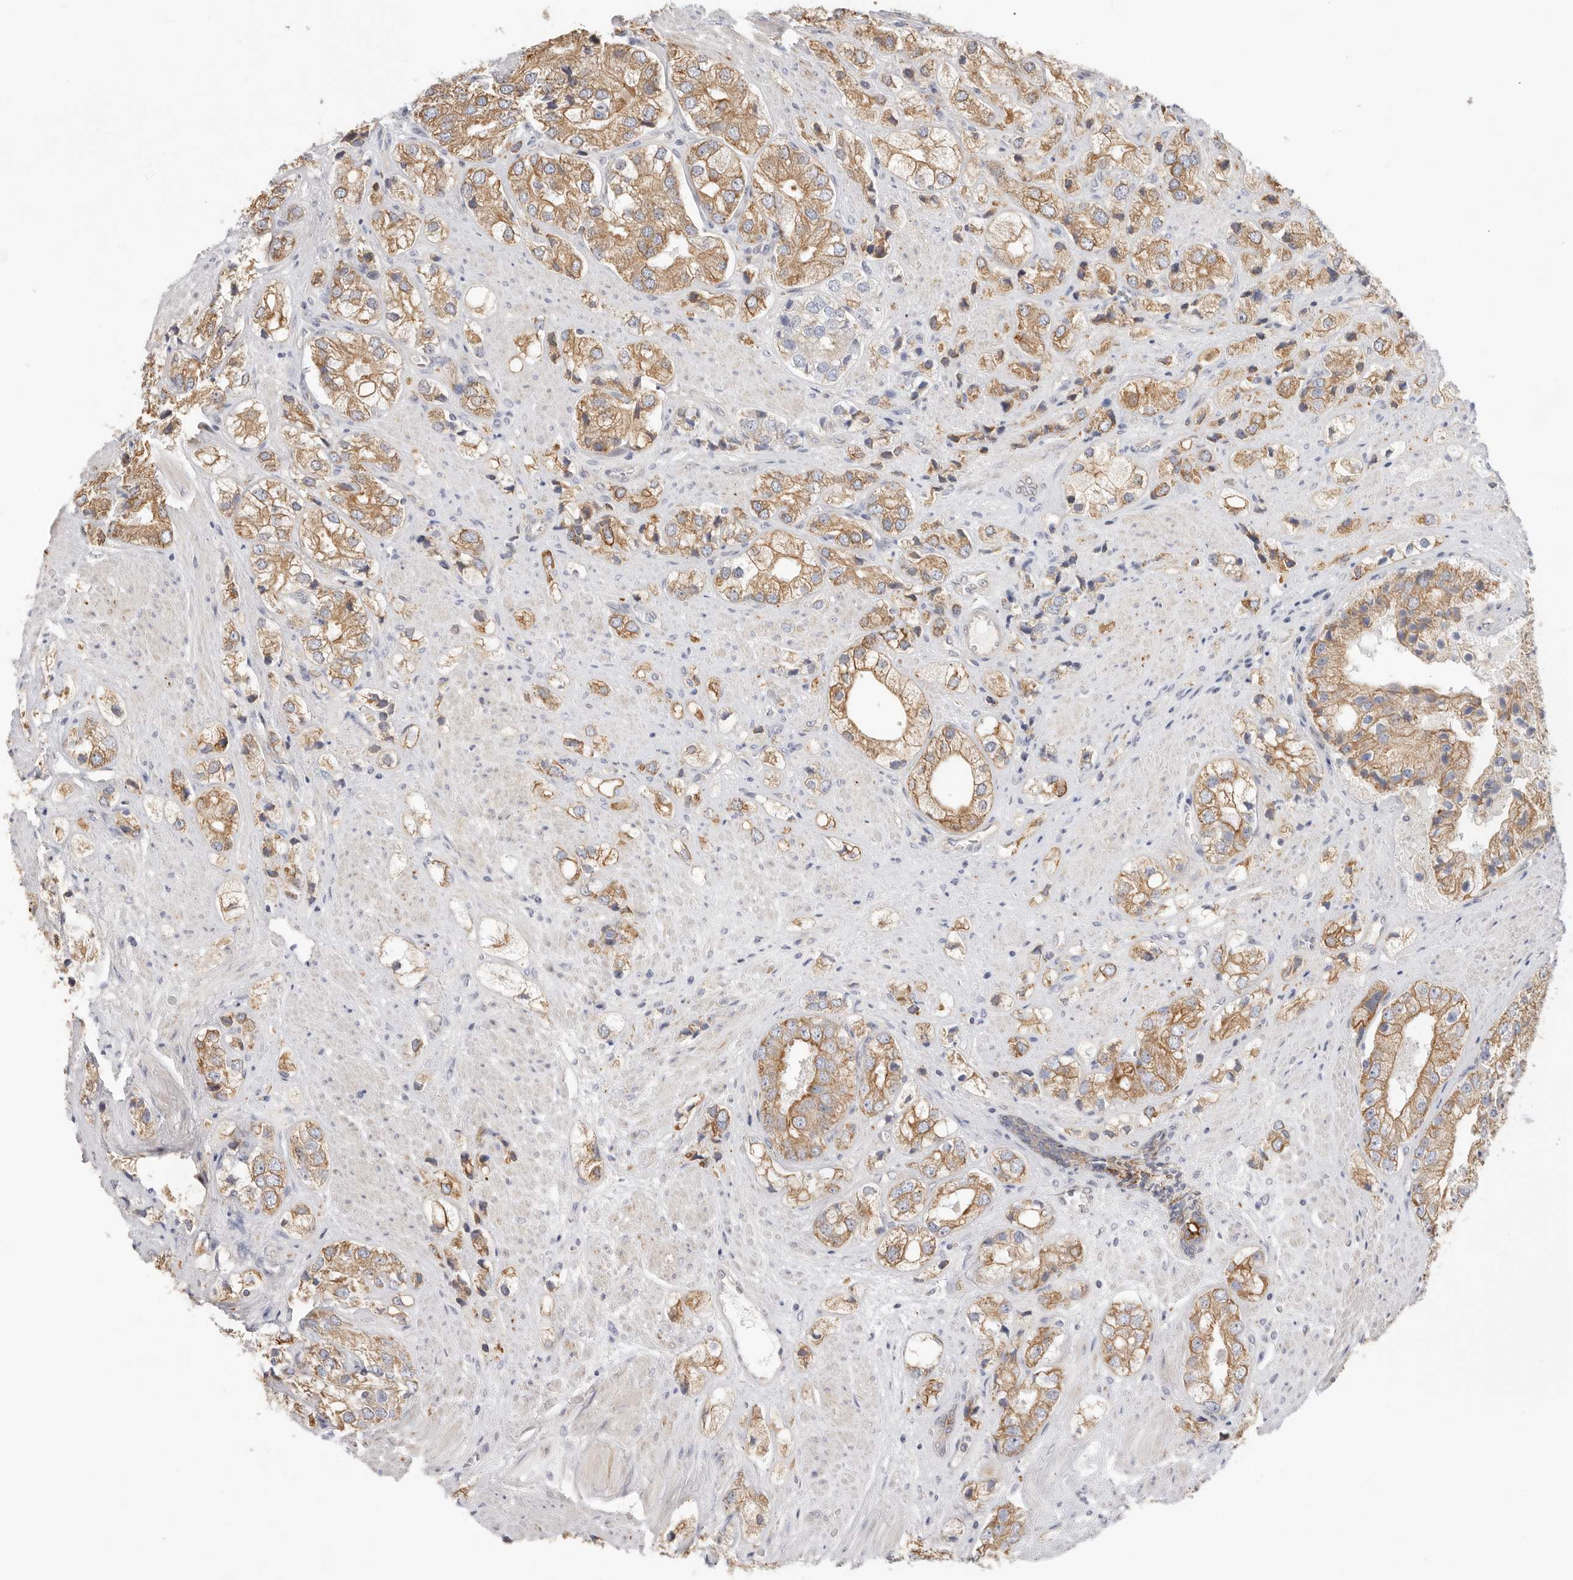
{"staining": {"intensity": "moderate", "quantity": ">75%", "location": "cytoplasmic/membranous"}, "tissue": "prostate cancer", "cell_type": "Tumor cells", "image_type": "cancer", "snomed": [{"axis": "morphology", "description": "Adenocarcinoma, High grade"}, {"axis": "topography", "description": "Prostate"}], "caption": "Immunohistochemical staining of human prostate adenocarcinoma (high-grade) shows medium levels of moderate cytoplasmic/membranous positivity in about >75% of tumor cells. Immunohistochemistry (ihc) stains the protein of interest in brown and the nuclei are stained blue.", "gene": "USH1C", "patient": {"sex": "male", "age": 50}}